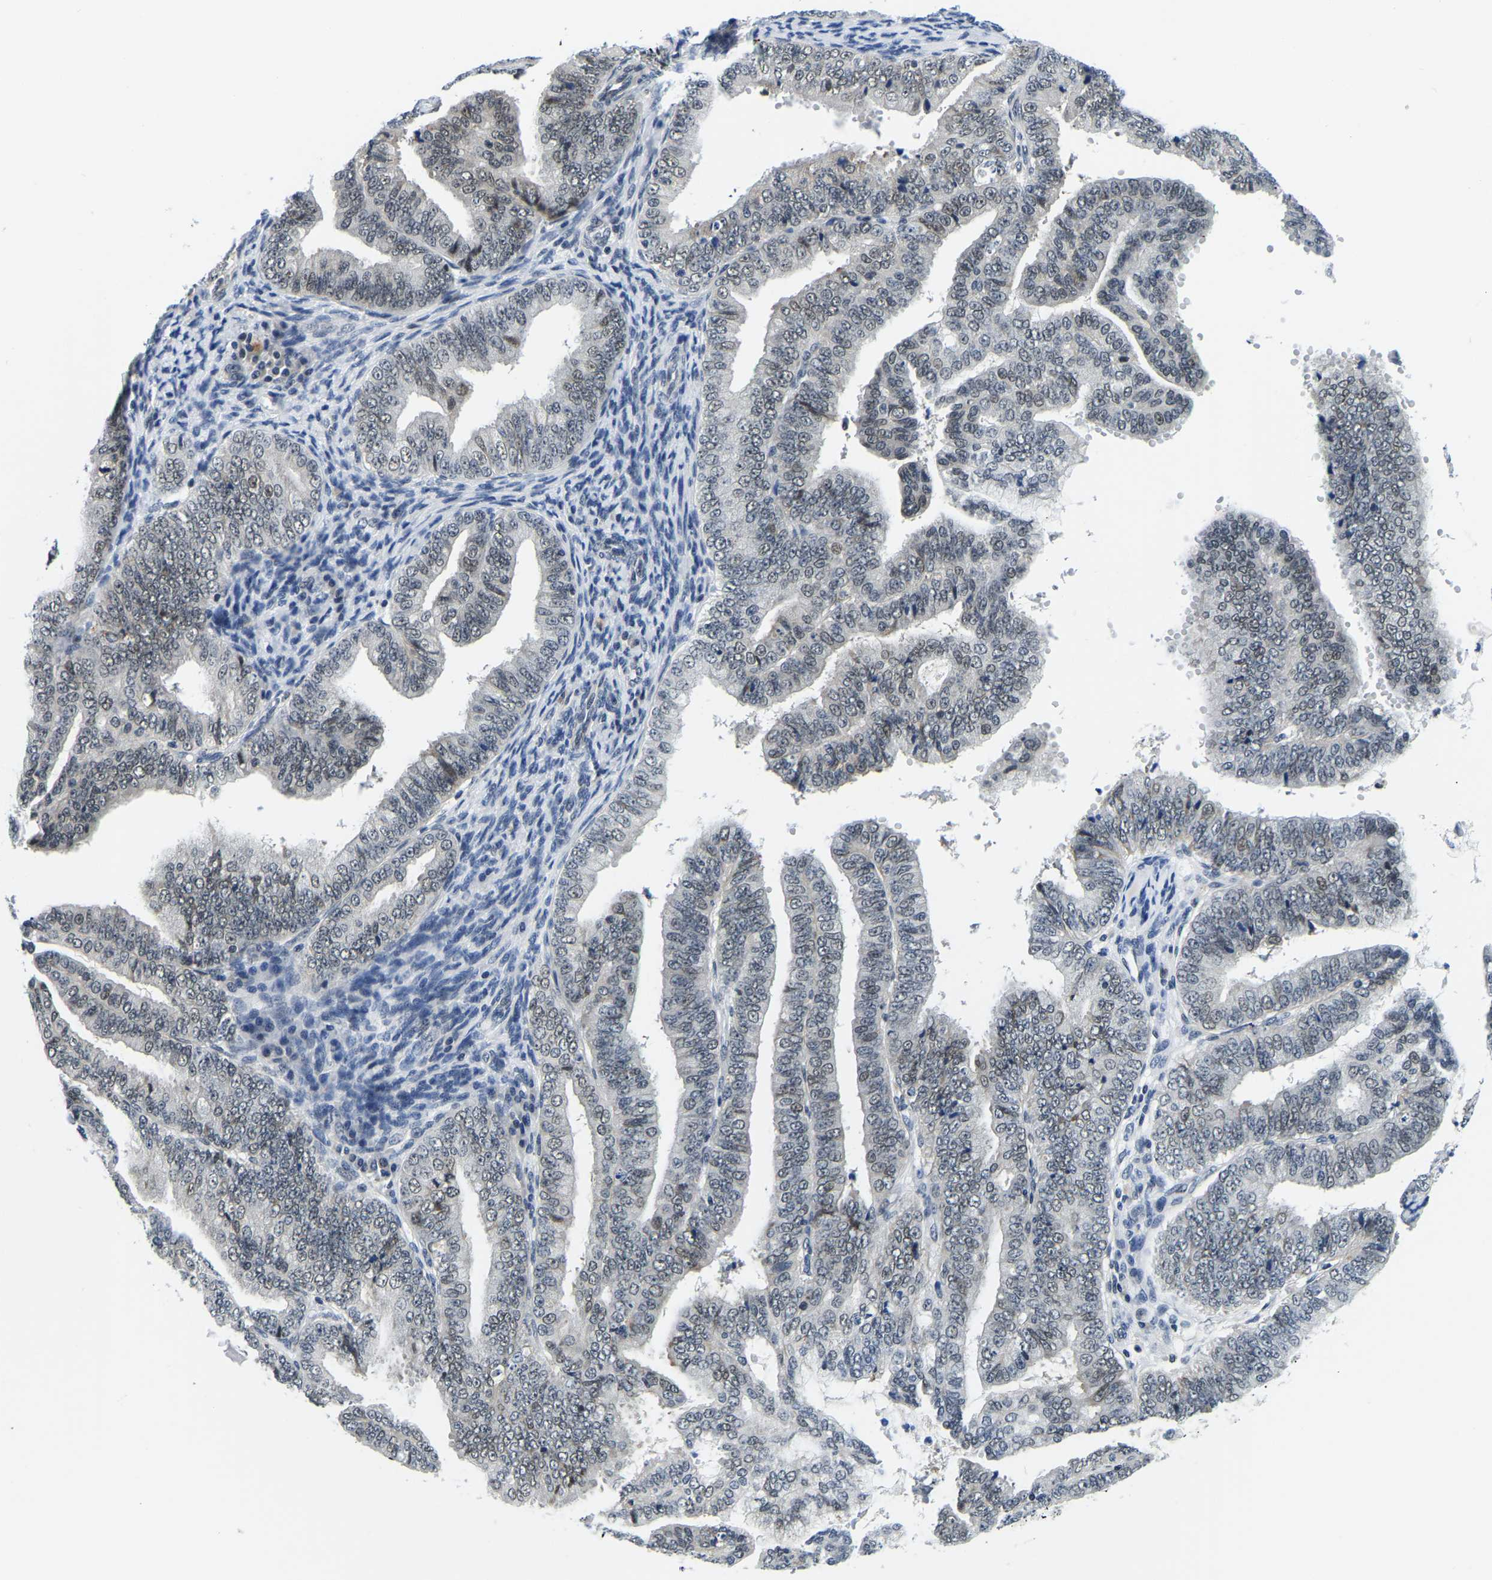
{"staining": {"intensity": "moderate", "quantity": "25%-75%", "location": "nuclear"}, "tissue": "endometrial cancer", "cell_type": "Tumor cells", "image_type": "cancer", "snomed": [{"axis": "morphology", "description": "Adenocarcinoma, NOS"}, {"axis": "topography", "description": "Endometrium"}], "caption": "This is a photomicrograph of immunohistochemistry staining of endometrial adenocarcinoma, which shows moderate expression in the nuclear of tumor cells.", "gene": "POLDIP3", "patient": {"sex": "female", "age": 63}}